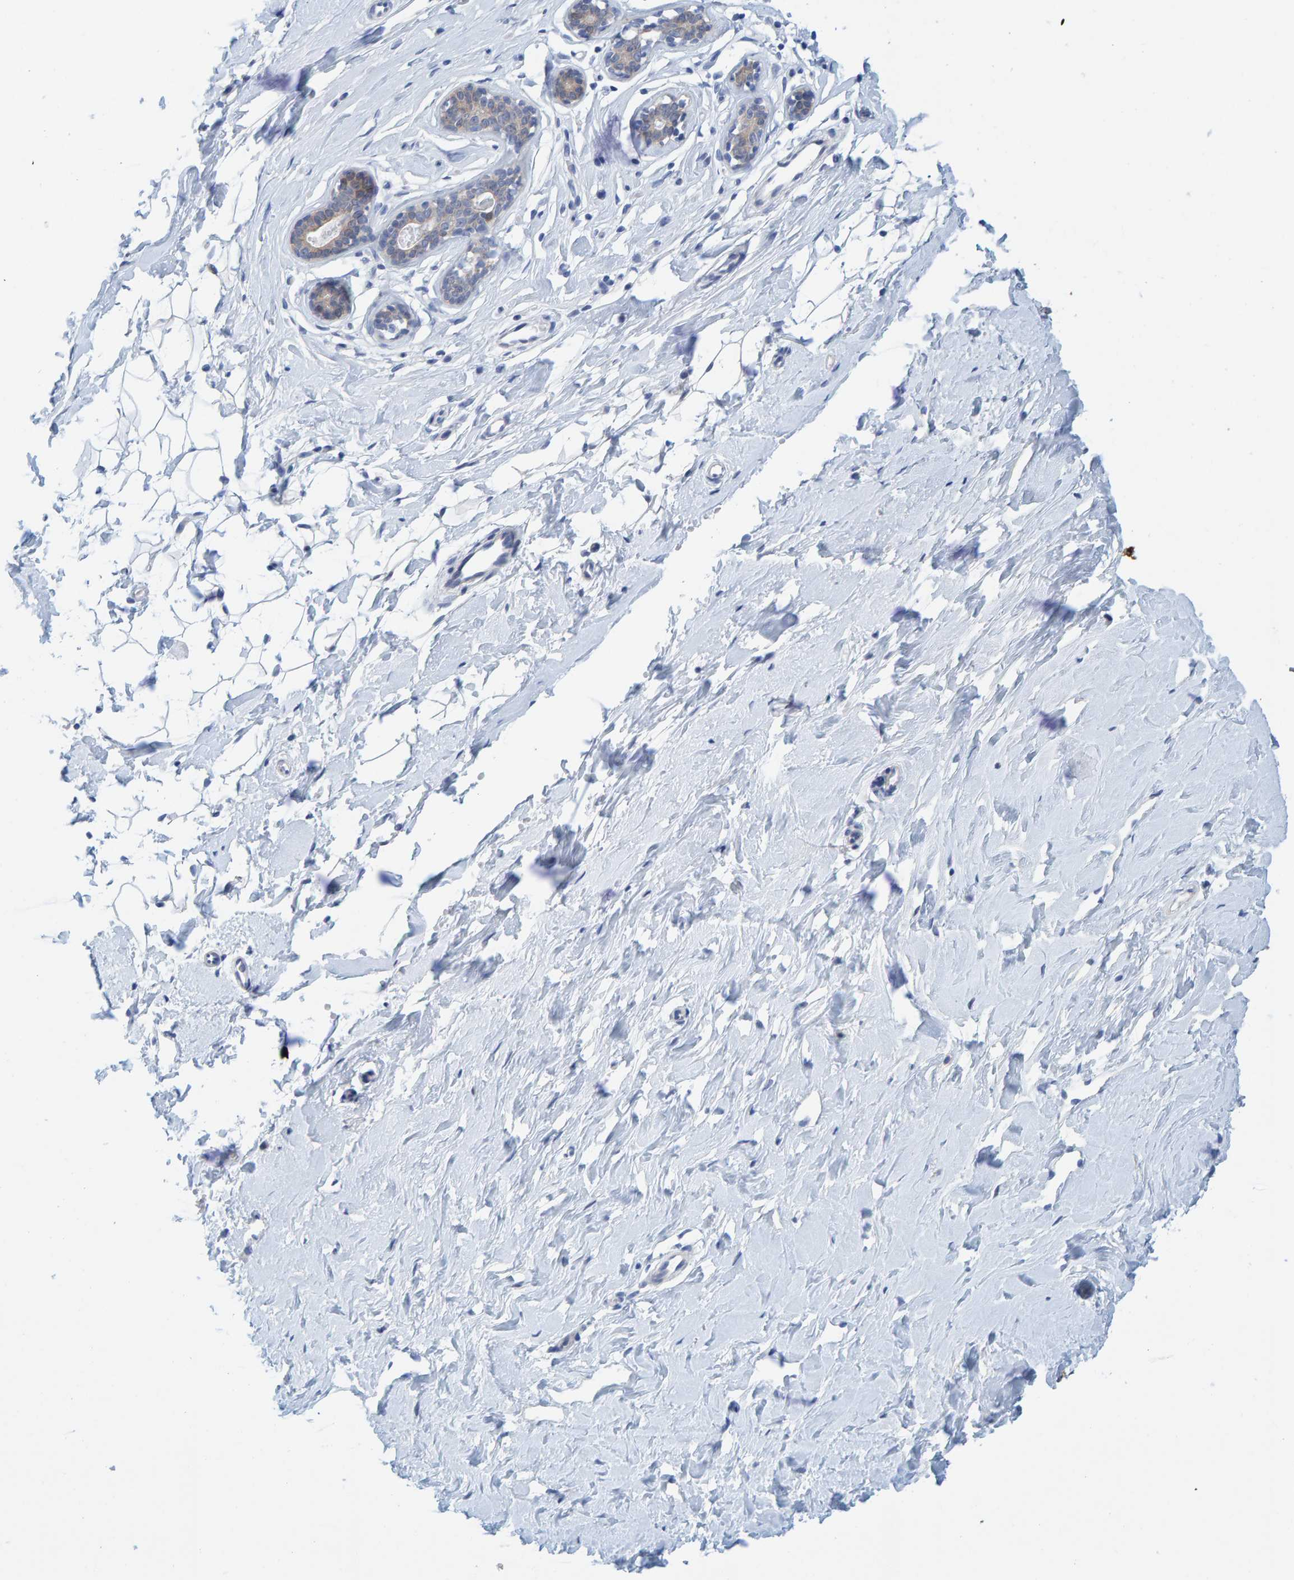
{"staining": {"intensity": "negative", "quantity": "none", "location": "none"}, "tissue": "breast", "cell_type": "Adipocytes", "image_type": "normal", "snomed": [{"axis": "morphology", "description": "Normal tissue, NOS"}, {"axis": "topography", "description": "Breast"}], "caption": "A photomicrograph of breast stained for a protein exhibits no brown staining in adipocytes. (DAB immunohistochemistry with hematoxylin counter stain).", "gene": "KLHL11", "patient": {"sex": "female", "age": 23}}